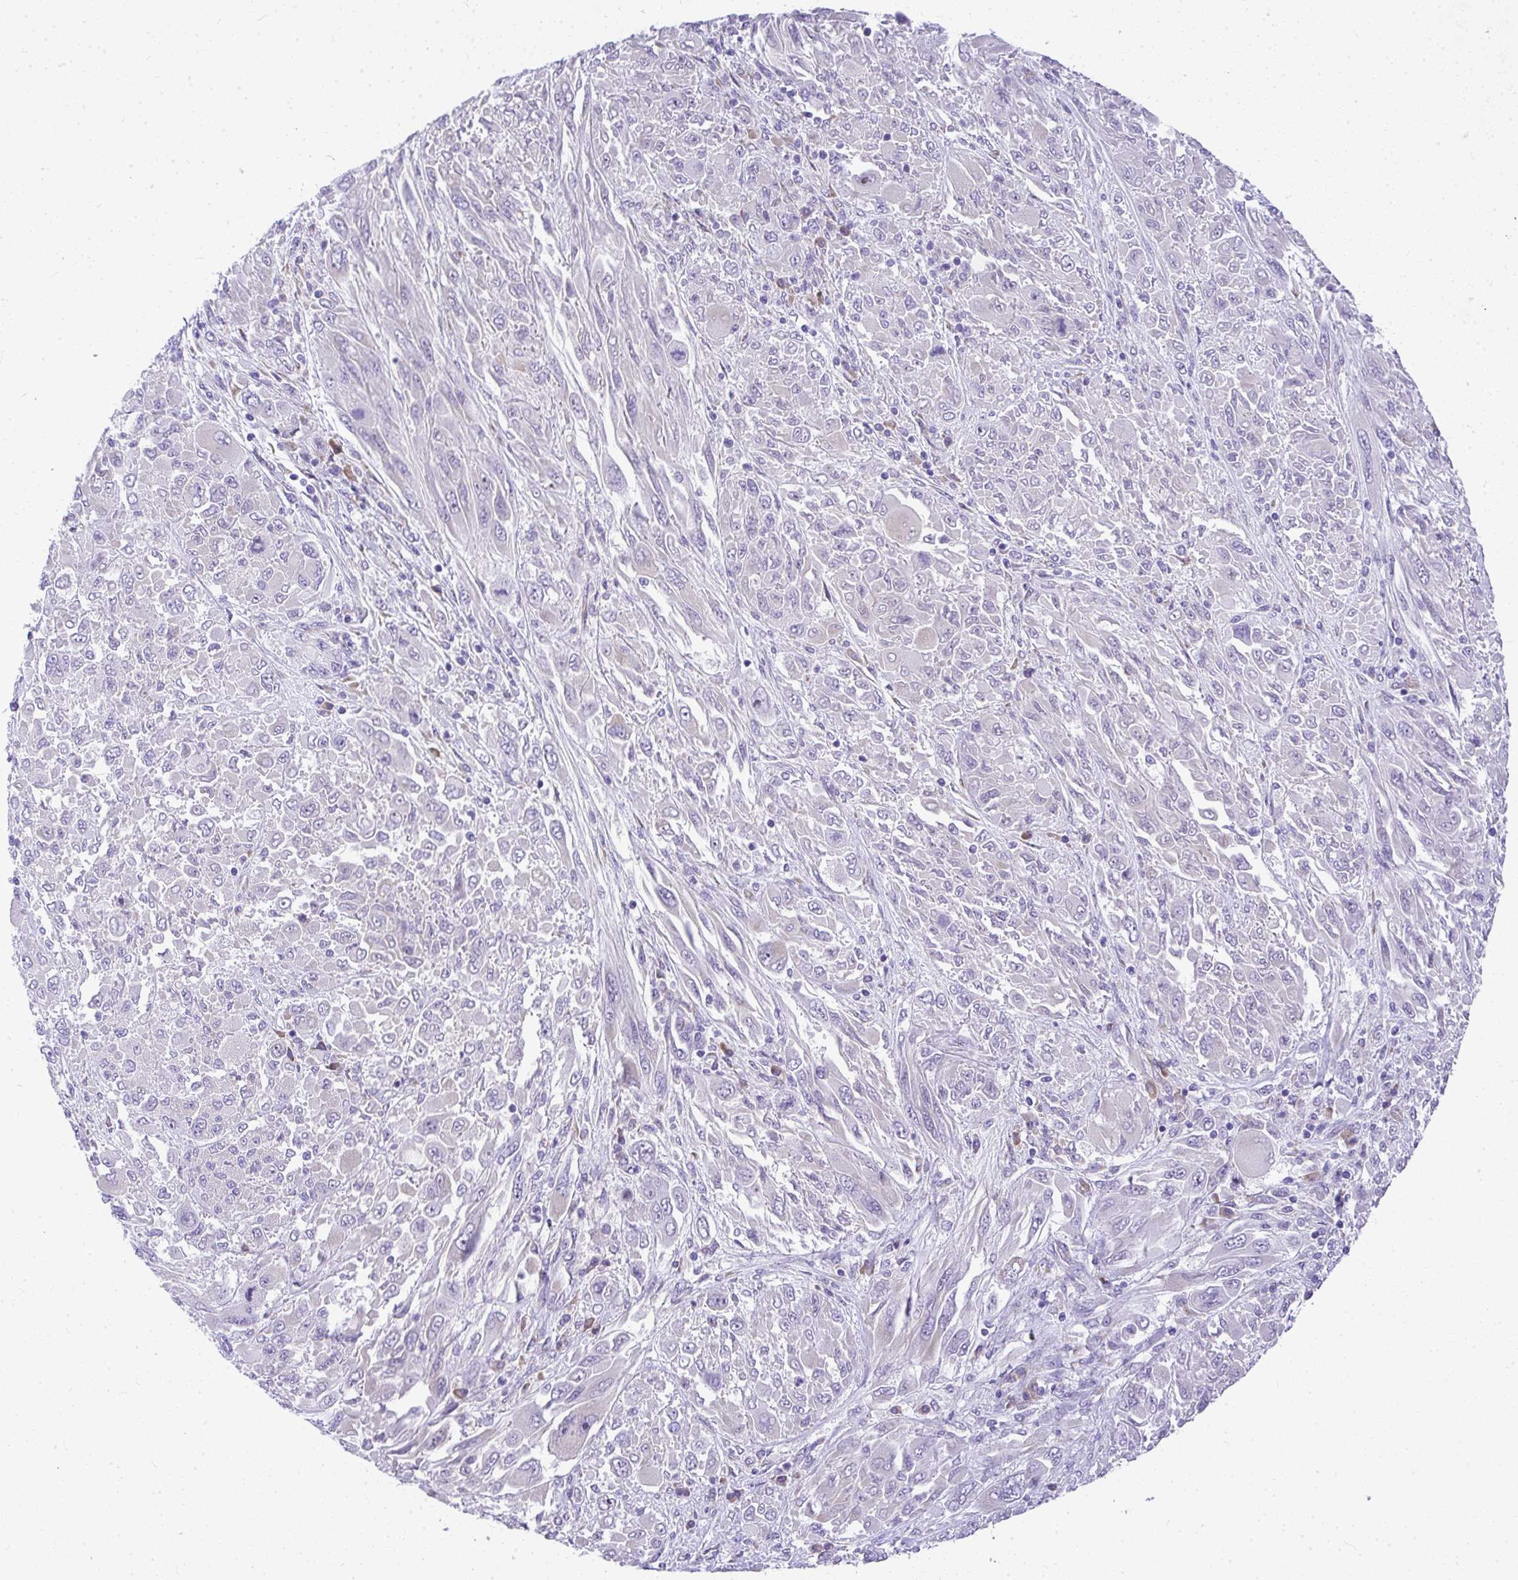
{"staining": {"intensity": "negative", "quantity": "none", "location": "none"}, "tissue": "melanoma", "cell_type": "Tumor cells", "image_type": "cancer", "snomed": [{"axis": "morphology", "description": "Malignant melanoma, NOS"}, {"axis": "topography", "description": "Skin"}], "caption": "This is a micrograph of immunohistochemistry (IHC) staining of malignant melanoma, which shows no staining in tumor cells.", "gene": "ADRA2C", "patient": {"sex": "female", "age": 91}}